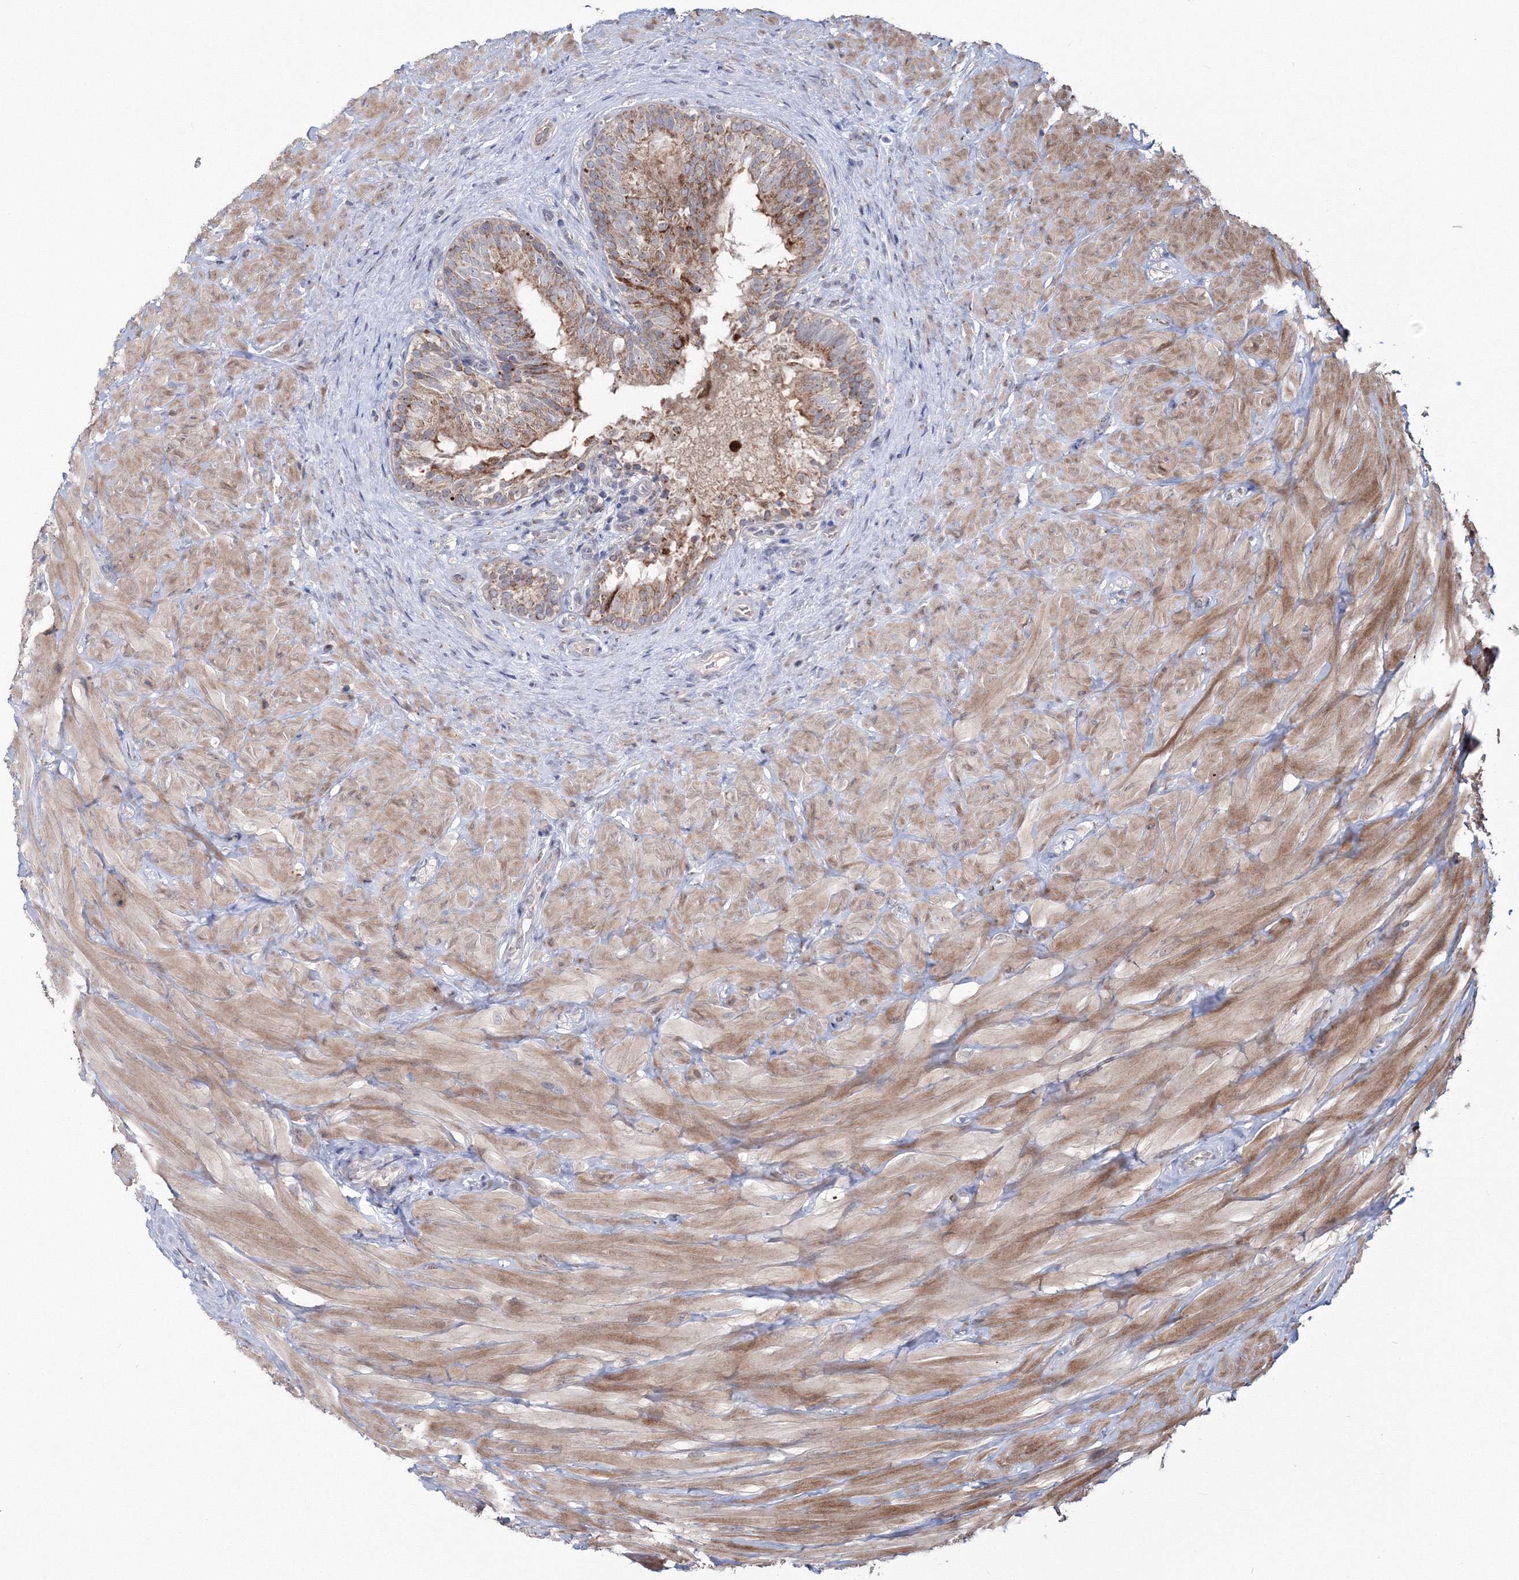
{"staining": {"intensity": "moderate", "quantity": ">75%", "location": "cytoplasmic/membranous"}, "tissue": "epididymis", "cell_type": "Glandular cells", "image_type": "normal", "snomed": [{"axis": "morphology", "description": "Normal tissue, NOS"}, {"axis": "topography", "description": "Soft tissue"}, {"axis": "topography", "description": "Epididymis"}], "caption": "Benign epididymis demonstrates moderate cytoplasmic/membranous staining in approximately >75% of glandular cells (brown staining indicates protein expression, while blue staining denotes nuclei)..", "gene": "PEX13", "patient": {"sex": "male", "age": 26}}